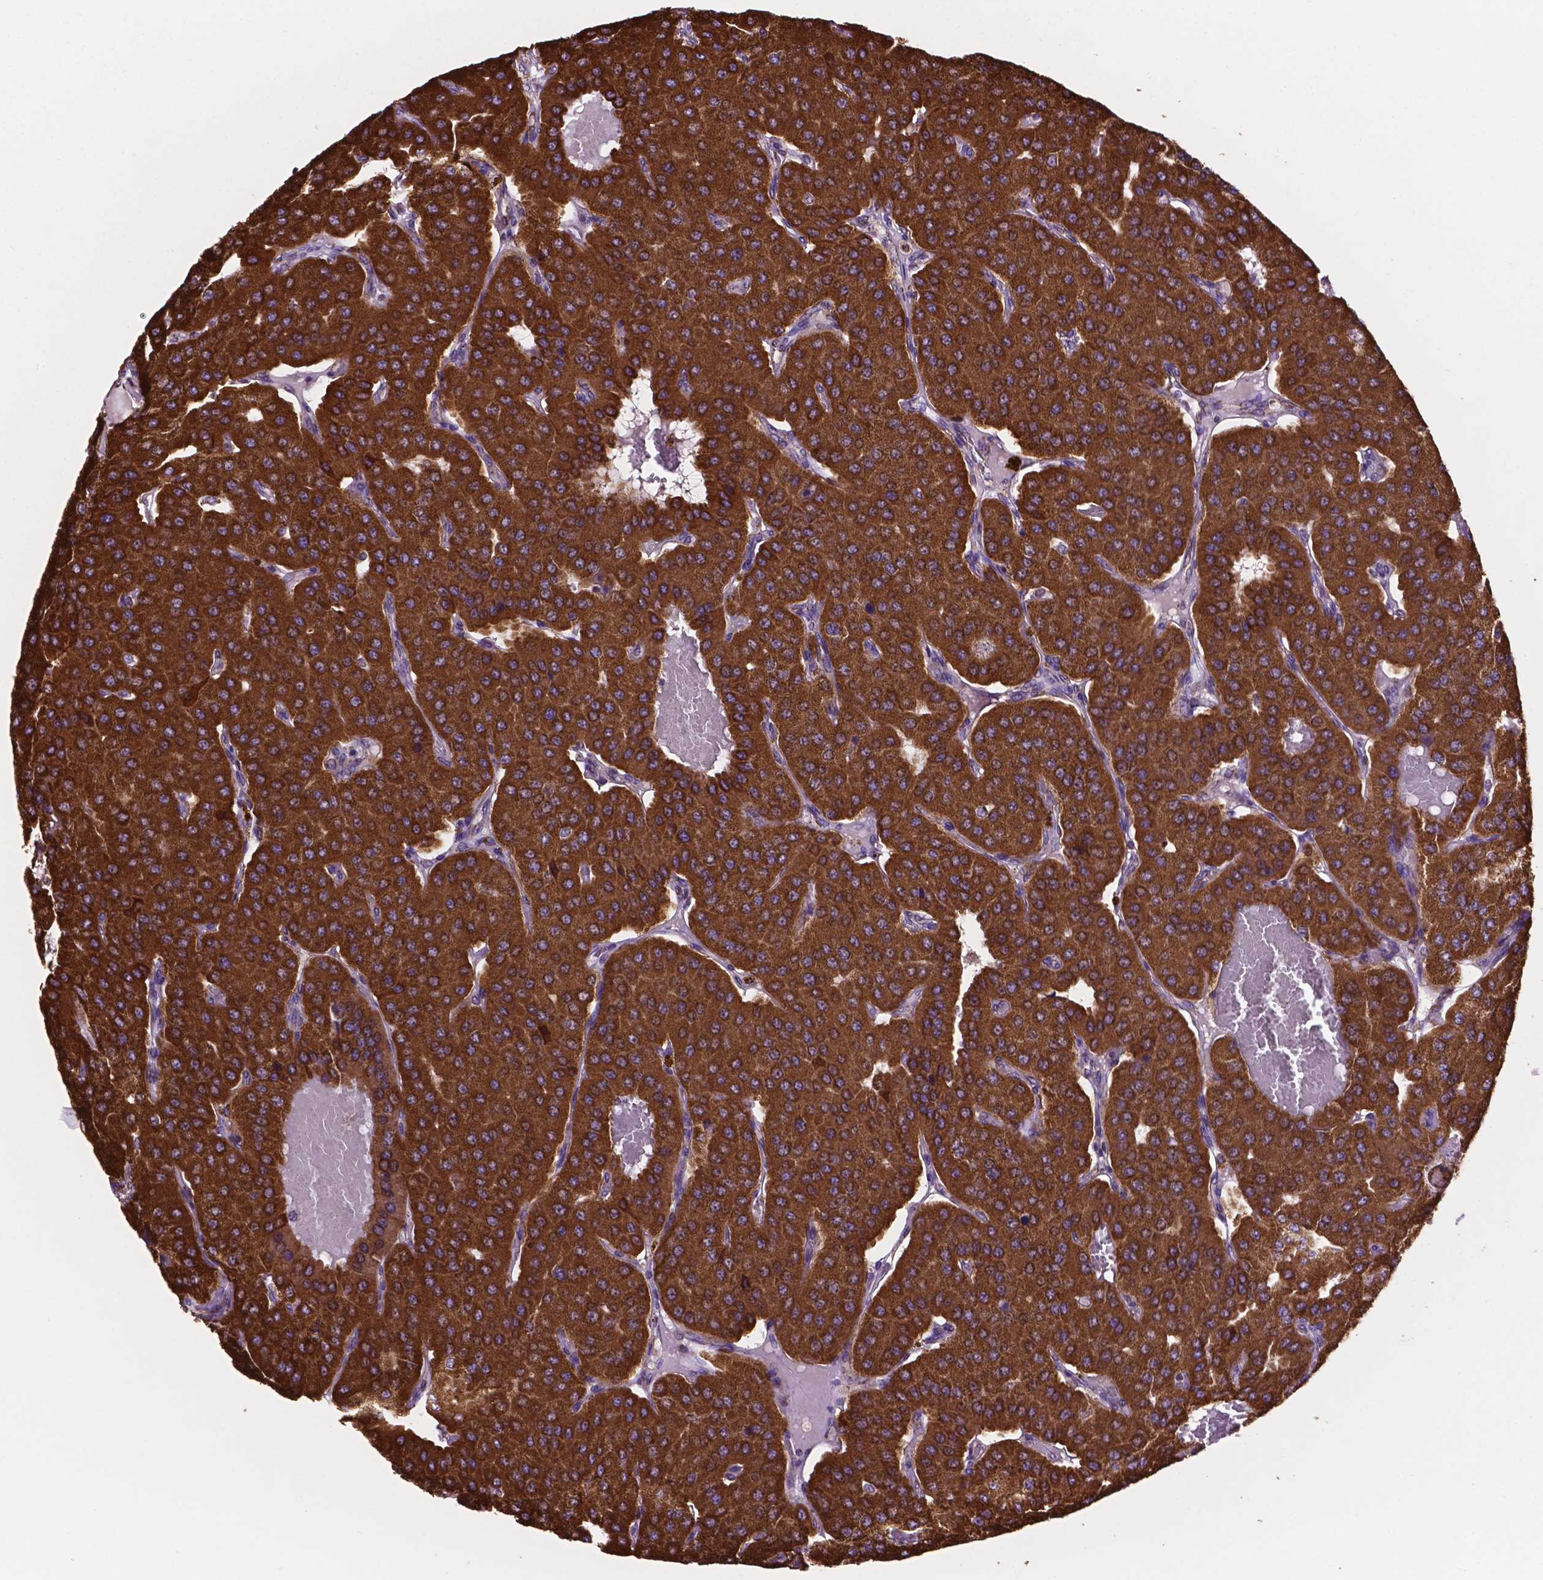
{"staining": {"intensity": "strong", "quantity": ">75%", "location": "cytoplasmic/membranous"}, "tissue": "parathyroid gland", "cell_type": "Glandular cells", "image_type": "normal", "snomed": [{"axis": "morphology", "description": "Normal tissue, NOS"}, {"axis": "morphology", "description": "Adenoma, NOS"}, {"axis": "topography", "description": "Parathyroid gland"}], "caption": "Parathyroid gland stained for a protein reveals strong cytoplasmic/membranous positivity in glandular cells. (Stains: DAB in brown, nuclei in blue, Microscopy: brightfield microscopy at high magnification).", "gene": "HSPD1", "patient": {"sex": "female", "age": 86}}